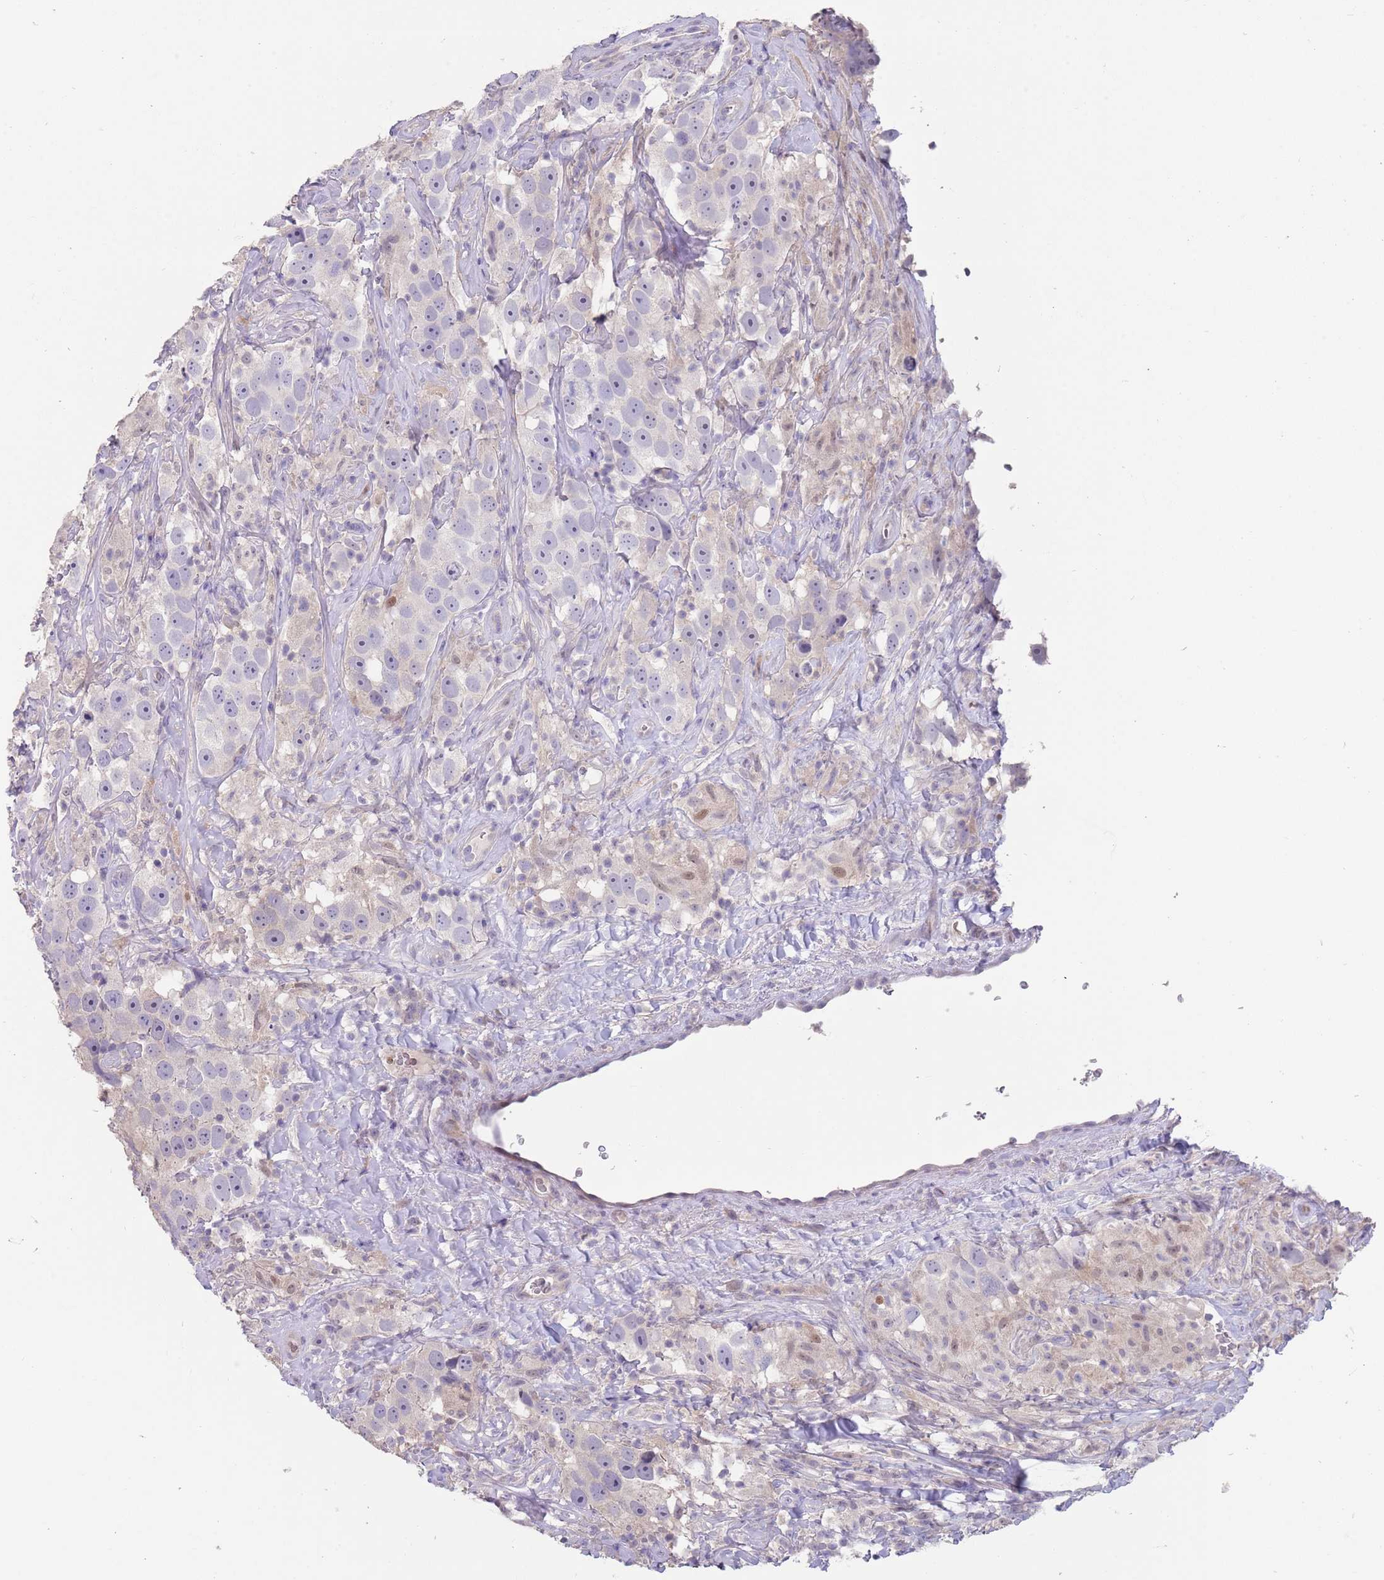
{"staining": {"intensity": "negative", "quantity": "none", "location": "none"}, "tissue": "testis cancer", "cell_type": "Tumor cells", "image_type": "cancer", "snomed": [{"axis": "morphology", "description": "Seminoma, NOS"}, {"axis": "topography", "description": "Testis"}], "caption": "There is no significant staining in tumor cells of testis cancer (seminoma). Nuclei are stained in blue.", "gene": "ZNF14", "patient": {"sex": "male", "age": 49}}